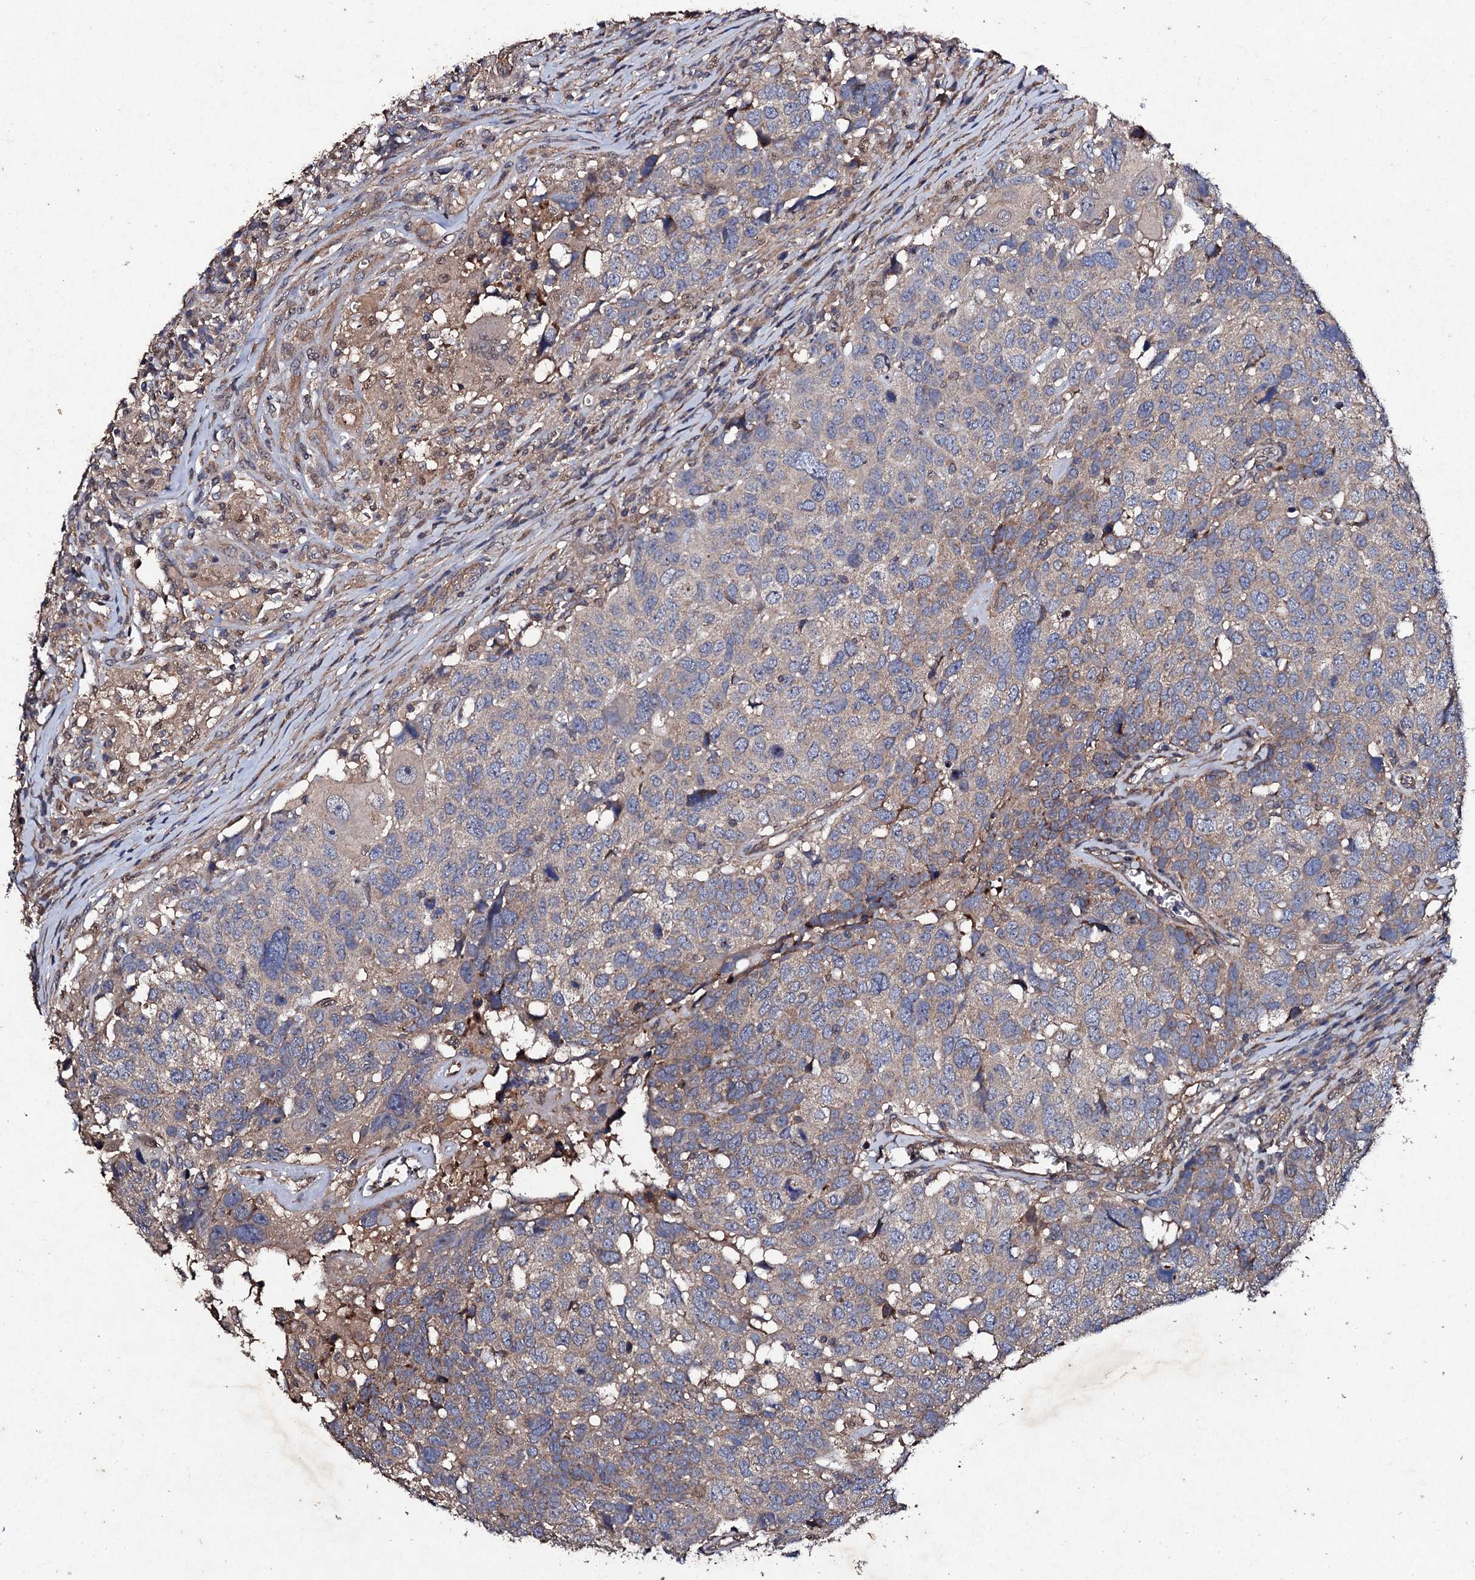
{"staining": {"intensity": "weak", "quantity": ">75%", "location": "cytoplasmic/membranous"}, "tissue": "head and neck cancer", "cell_type": "Tumor cells", "image_type": "cancer", "snomed": [{"axis": "morphology", "description": "Squamous cell carcinoma, NOS"}, {"axis": "topography", "description": "Head-Neck"}], "caption": "High-magnification brightfield microscopy of head and neck cancer stained with DAB (brown) and counterstained with hematoxylin (blue). tumor cells exhibit weak cytoplasmic/membranous expression is appreciated in approximately>75% of cells.", "gene": "MOCOS", "patient": {"sex": "male", "age": 66}}